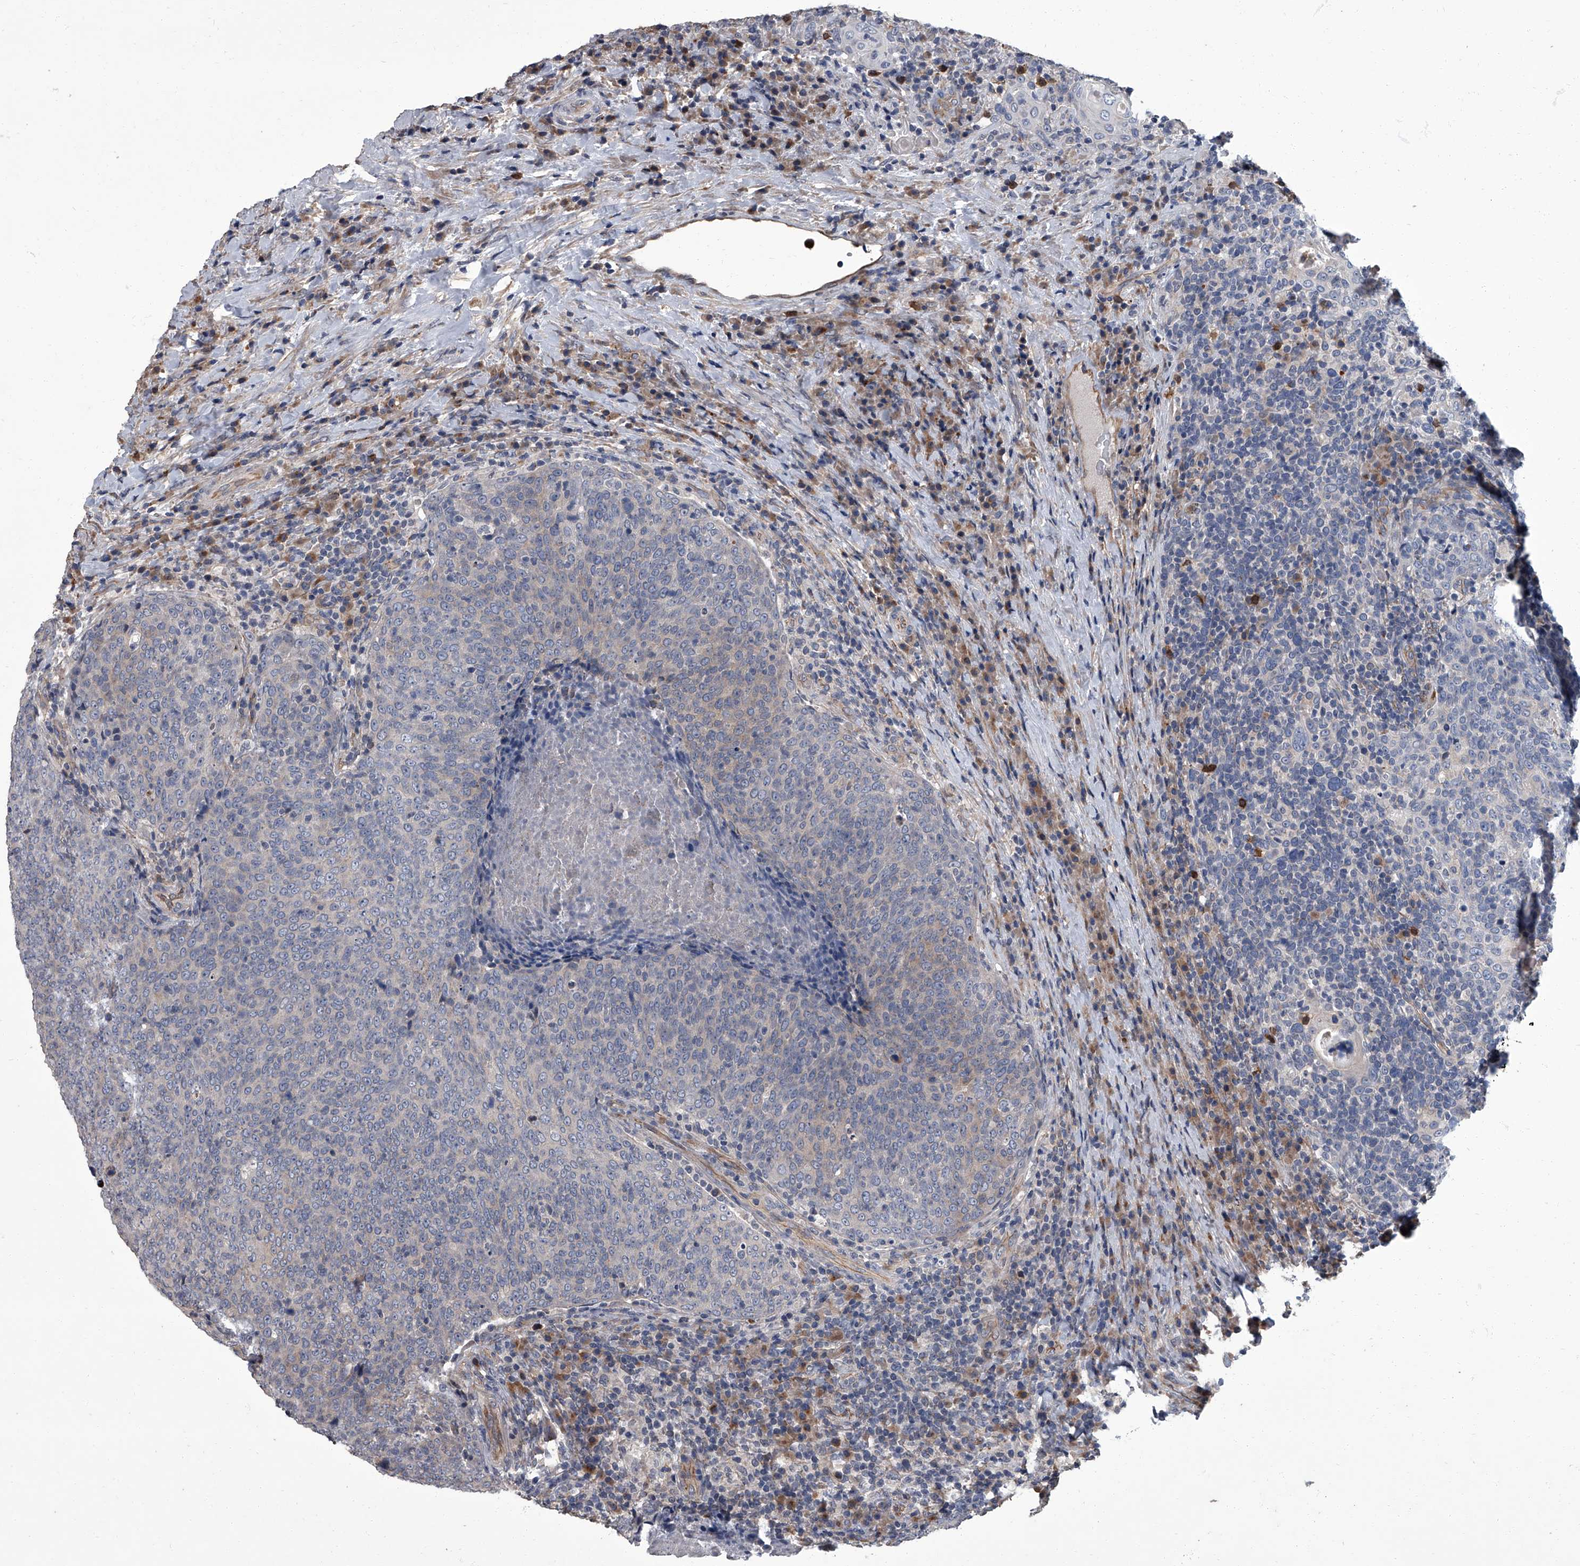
{"staining": {"intensity": "negative", "quantity": "none", "location": "none"}, "tissue": "head and neck cancer", "cell_type": "Tumor cells", "image_type": "cancer", "snomed": [{"axis": "morphology", "description": "Squamous cell carcinoma, NOS"}, {"axis": "morphology", "description": "Squamous cell carcinoma, metastatic, NOS"}, {"axis": "topography", "description": "Lymph node"}, {"axis": "topography", "description": "Head-Neck"}], "caption": "Image shows no protein expression in tumor cells of head and neck metastatic squamous cell carcinoma tissue.", "gene": "SIRT4", "patient": {"sex": "male", "age": 62}}